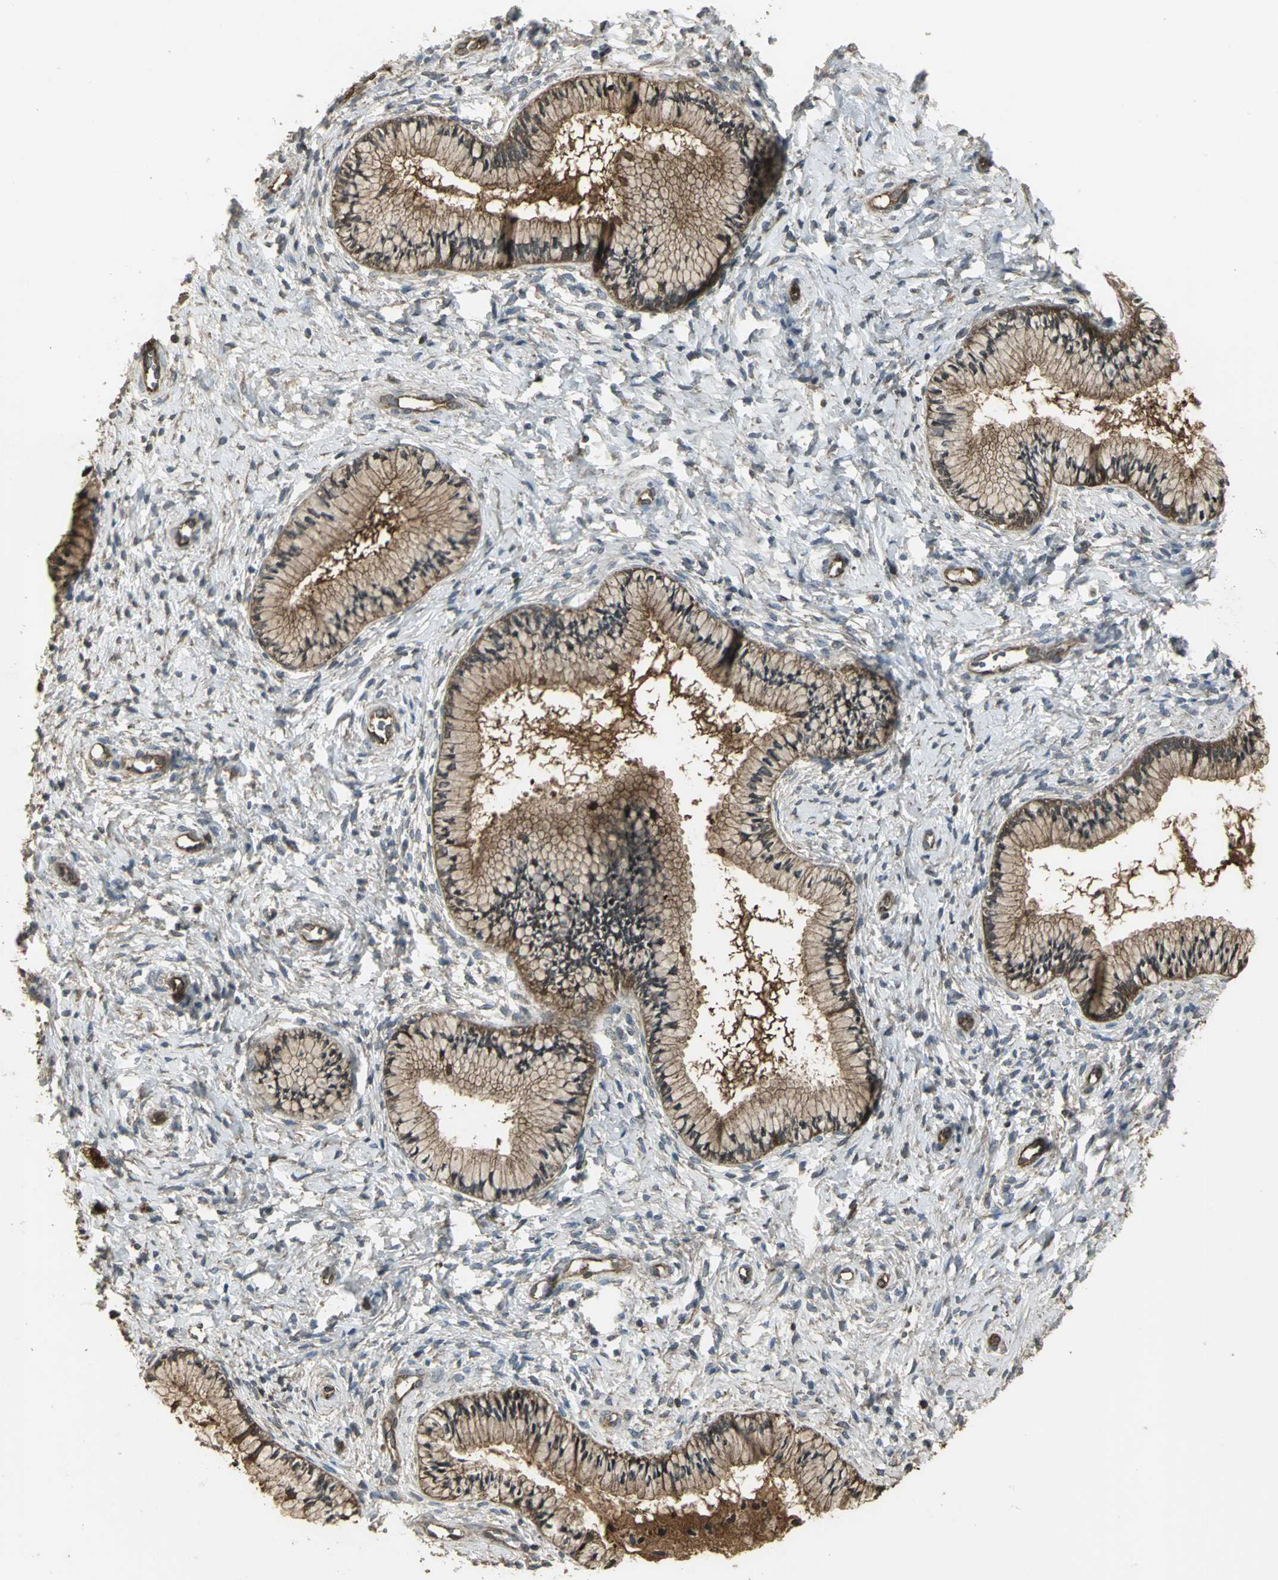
{"staining": {"intensity": "moderate", "quantity": ">75%", "location": "cytoplasmic/membranous"}, "tissue": "cervix", "cell_type": "Glandular cells", "image_type": "normal", "snomed": [{"axis": "morphology", "description": "Normal tissue, NOS"}, {"axis": "topography", "description": "Cervix"}], "caption": "Immunohistochemical staining of unremarkable human cervix demonstrates moderate cytoplasmic/membranous protein positivity in approximately >75% of glandular cells. The staining was performed using DAB to visualize the protein expression in brown, while the nuclei were stained in blue with hematoxylin (Magnification: 20x).", "gene": "PRXL2B", "patient": {"sex": "female", "age": 46}}